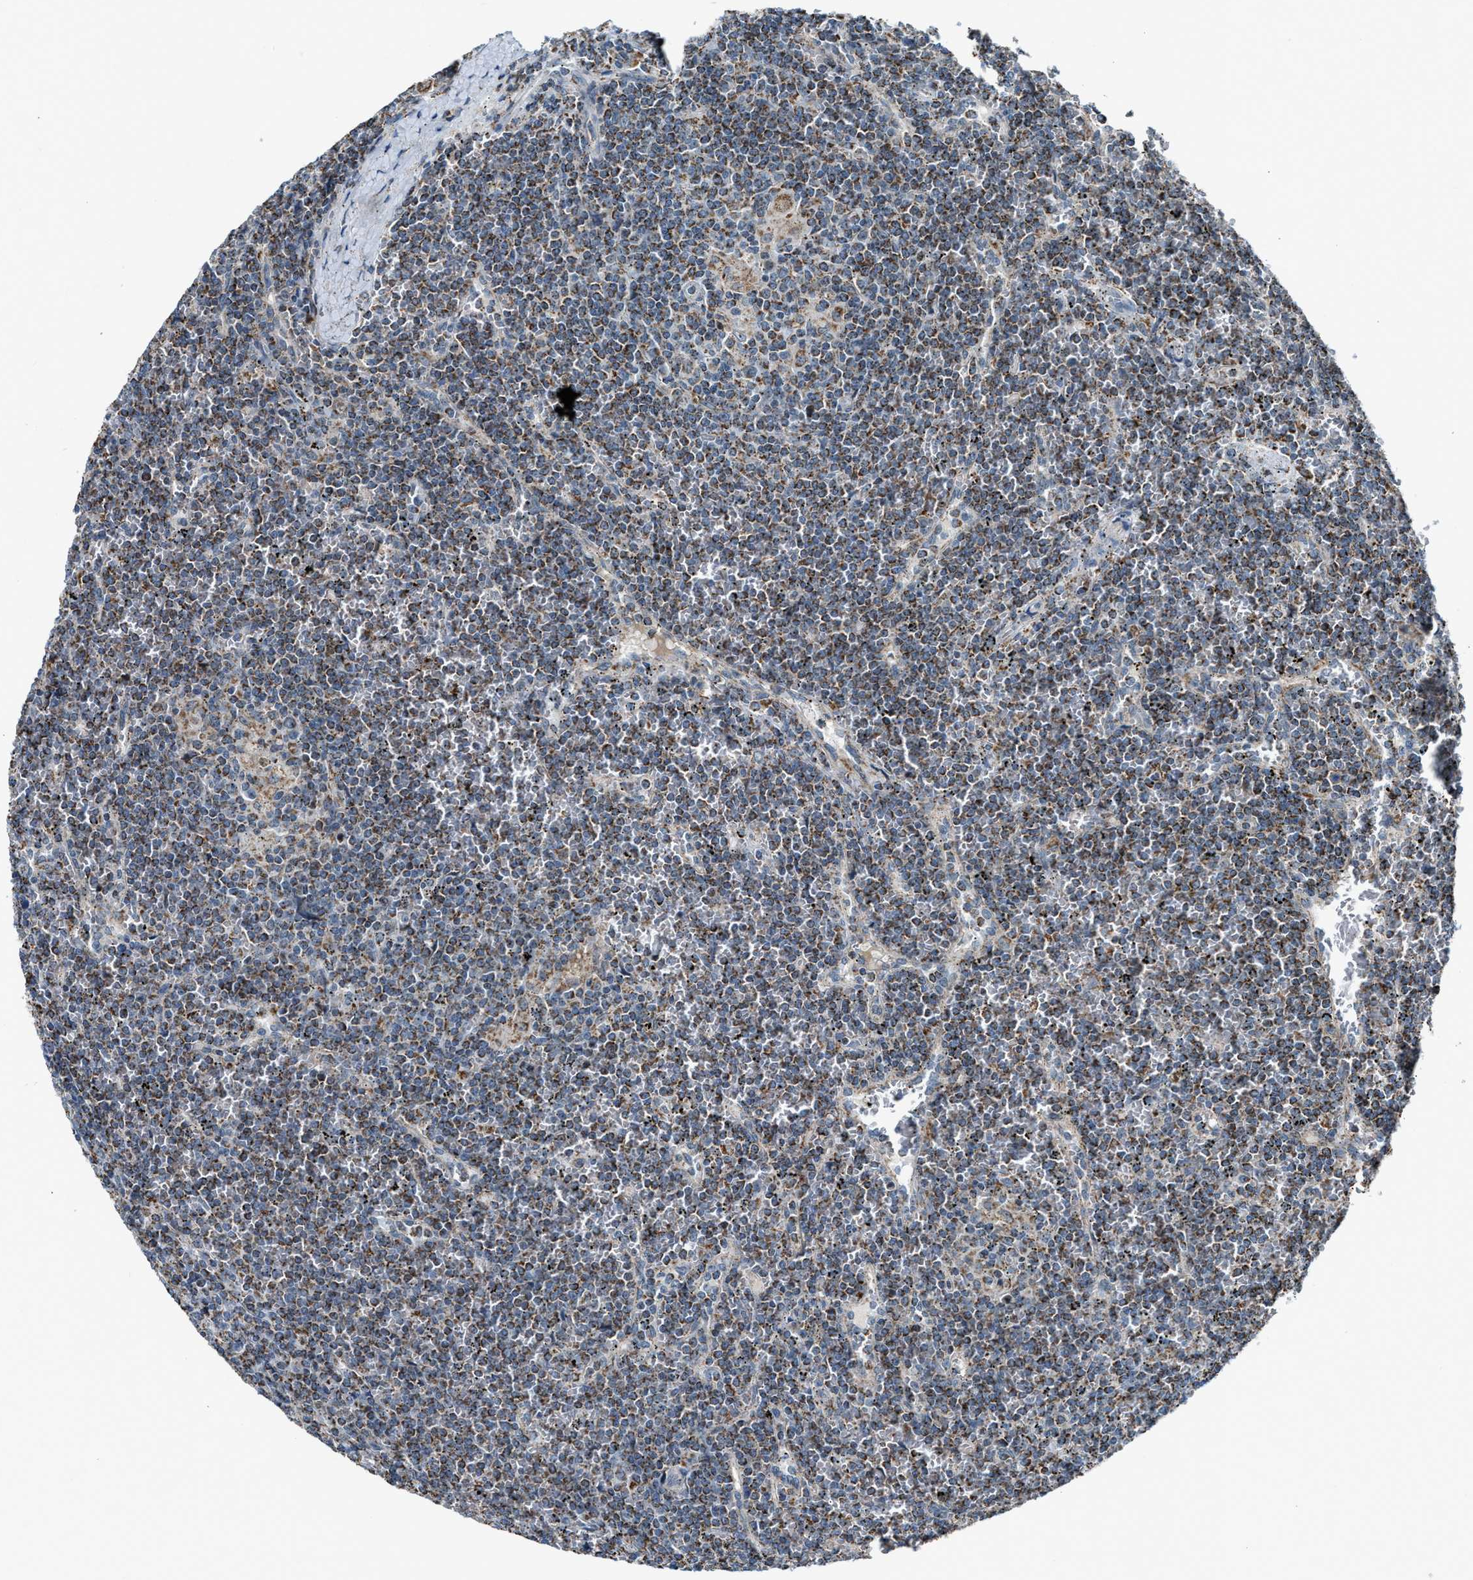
{"staining": {"intensity": "moderate", "quantity": "25%-75%", "location": "cytoplasmic/membranous"}, "tissue": "lymphoma", "cell_type": "Tumor cells", "image_type": "cancer", "snomed": [{"axis": "morphology", "description": "Malignant lymphoma, non-Hodgkin's type, Low grade"}, {"axis": "topography", "description": "Spleen"}], "caption": "A high-resolution photomicrograph shows immunohistochemistry staining of lymphoma, which exhibits moderate cytoplasmic/membranous staining in approximately 25%-75% of tumor cells.", "gene": "CHN2", "patient": {"sex": "female", "age": 19}}